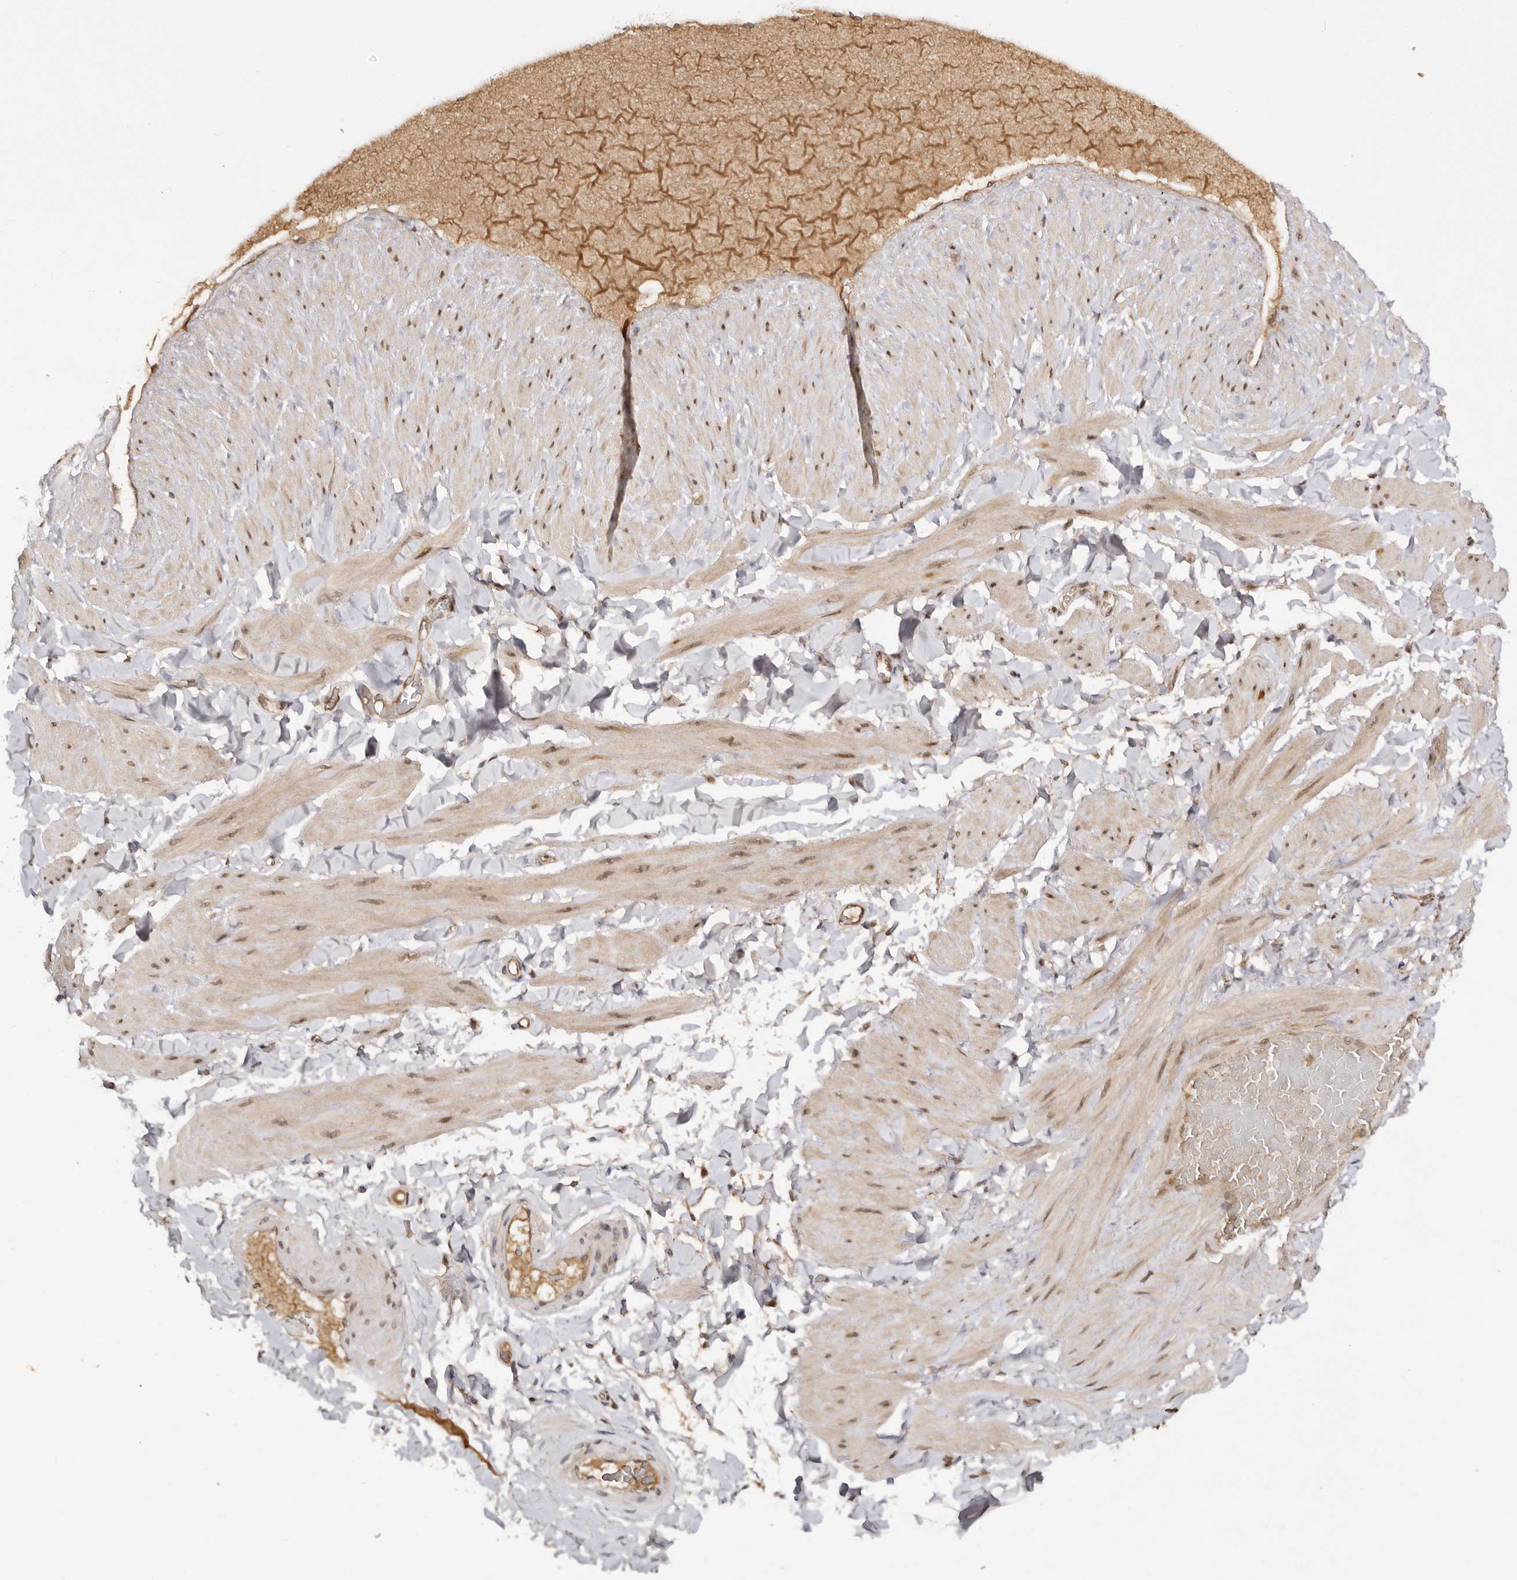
{"staining": {"intensity": "moderate", "quantity": "25%-75%", "location": "cytoplasmic/membranous,nuclear"}, "tissue": "adipose tissue", "cell_type": "Adipocytes", "image_type": "normal", "snomed": [{"axis": "morphology", "description": "Normal tissue, NOS"}, {"axis": "topography", "description": "Adipose tissue"}, {"axis": "topography", "description": "Vascular tissue"}, {"axis": "topography", "description": "Peripheral nerve tissue"}], "caption": "Immunohistochemistry (IHC) of unremarkable human adipose tissue shows medium levels of moderate cytoplasmic/membranous,nuclear expression in approximately 25%-75% of adipocytes.", "gene": "TARS2", "patient": {"sex": "male", "age": 25}}